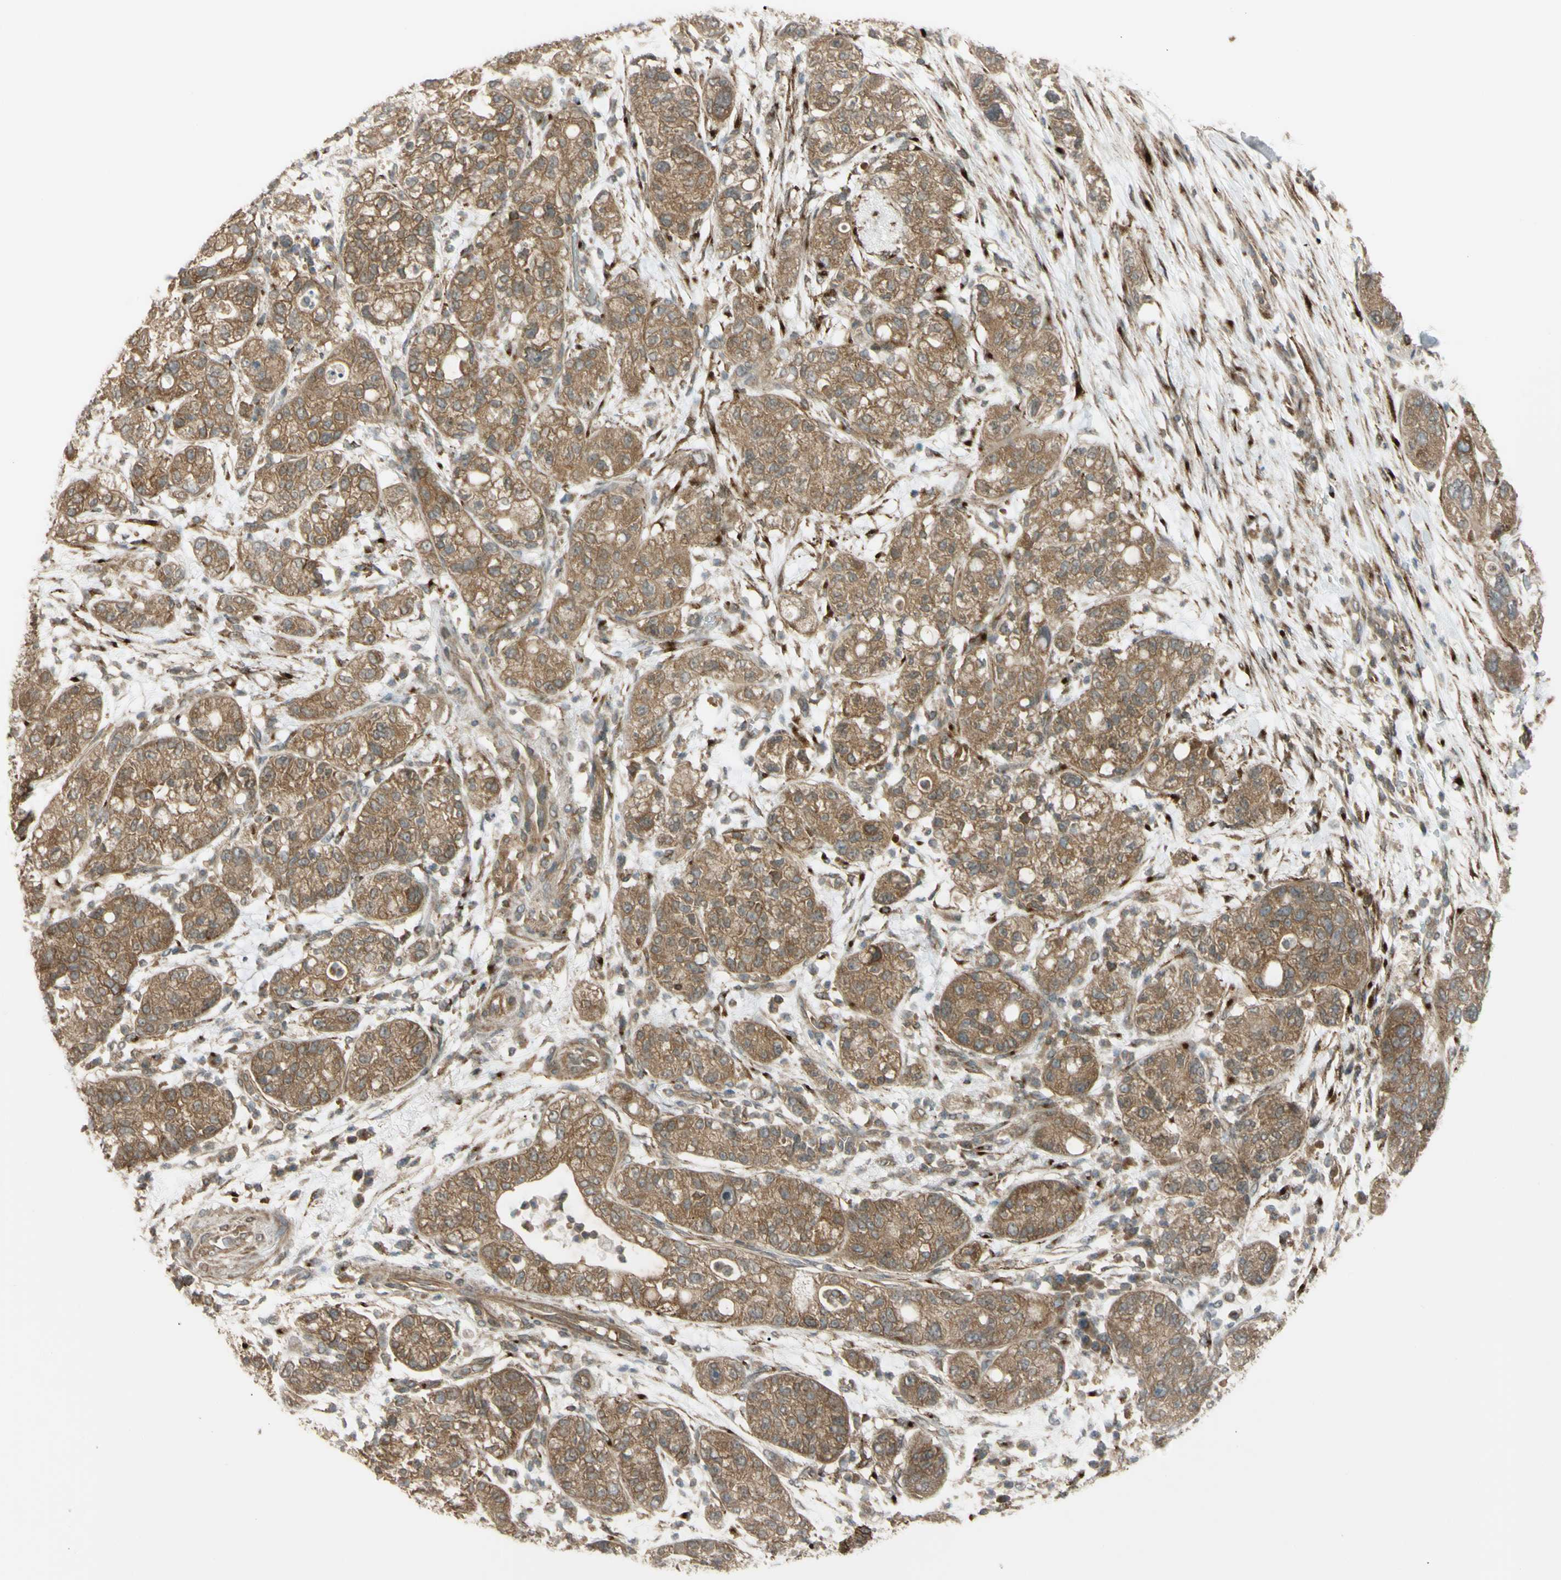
{"staining": {"intensity": "moderate", "quantity": ">75%", "location": "cytoplasmic/membranous"}, "tissue": "pancreatic cancer", "cell_type": "Tumor cells", "image_type": "cancer", "snomed": [{"axis": "morphology", "description": "Adenocarcinoma, NOS"}, {"axis": "topography", "description": "Pancreas"}], "caption": "Immunohistochemical staining of human pancreatic cancer (adenocarcinoma) demonstrates medium levels of moderate cytoplasmic/membranous expression in approximately >75% of tumor cells.", "gene": "FLII", "patient": {"sex": "female", "age": 78}}